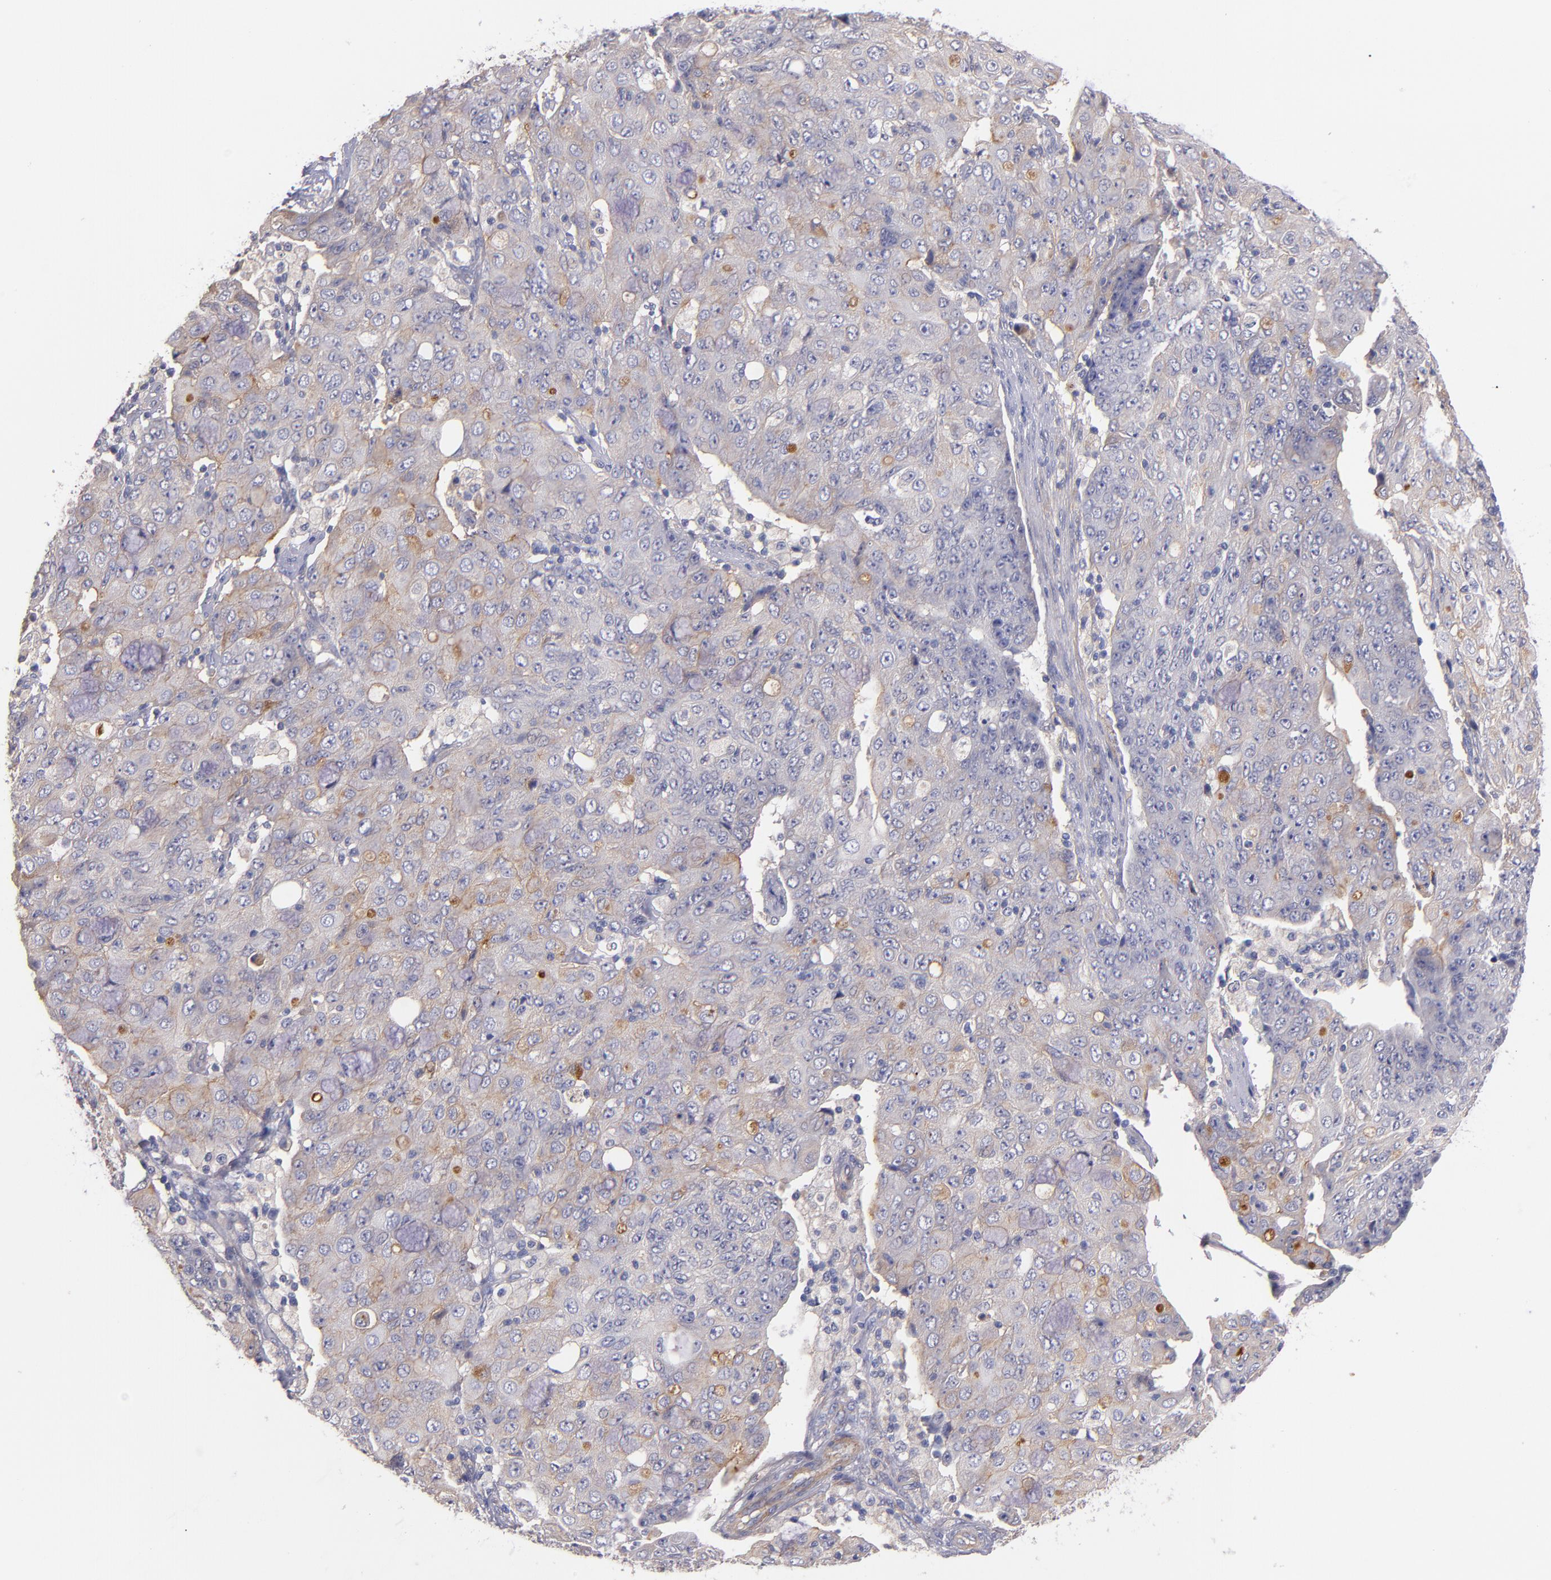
{"staining": {"intensity": "weak", "quantity": "<25%", "location": "cytoplasmic/membranous"}, "tissue": "ovarian cancer", "cell_type": "Tumor cells", "image_type": "cancer", "snomed": [{"axis": "morphology", "description": "Carcinoma, endometroid"}, {"axis": "topography", "description": "Ovary"}], "caption": "A high-resolution micrograph shows immunohistochemistry (IHC) staining of ovarian cancer (endometroid carcinoma), which displays no significant staining in tumor cells.", "gene": "PLSCR4", "patient": {"sex": "female", "age": 42}}